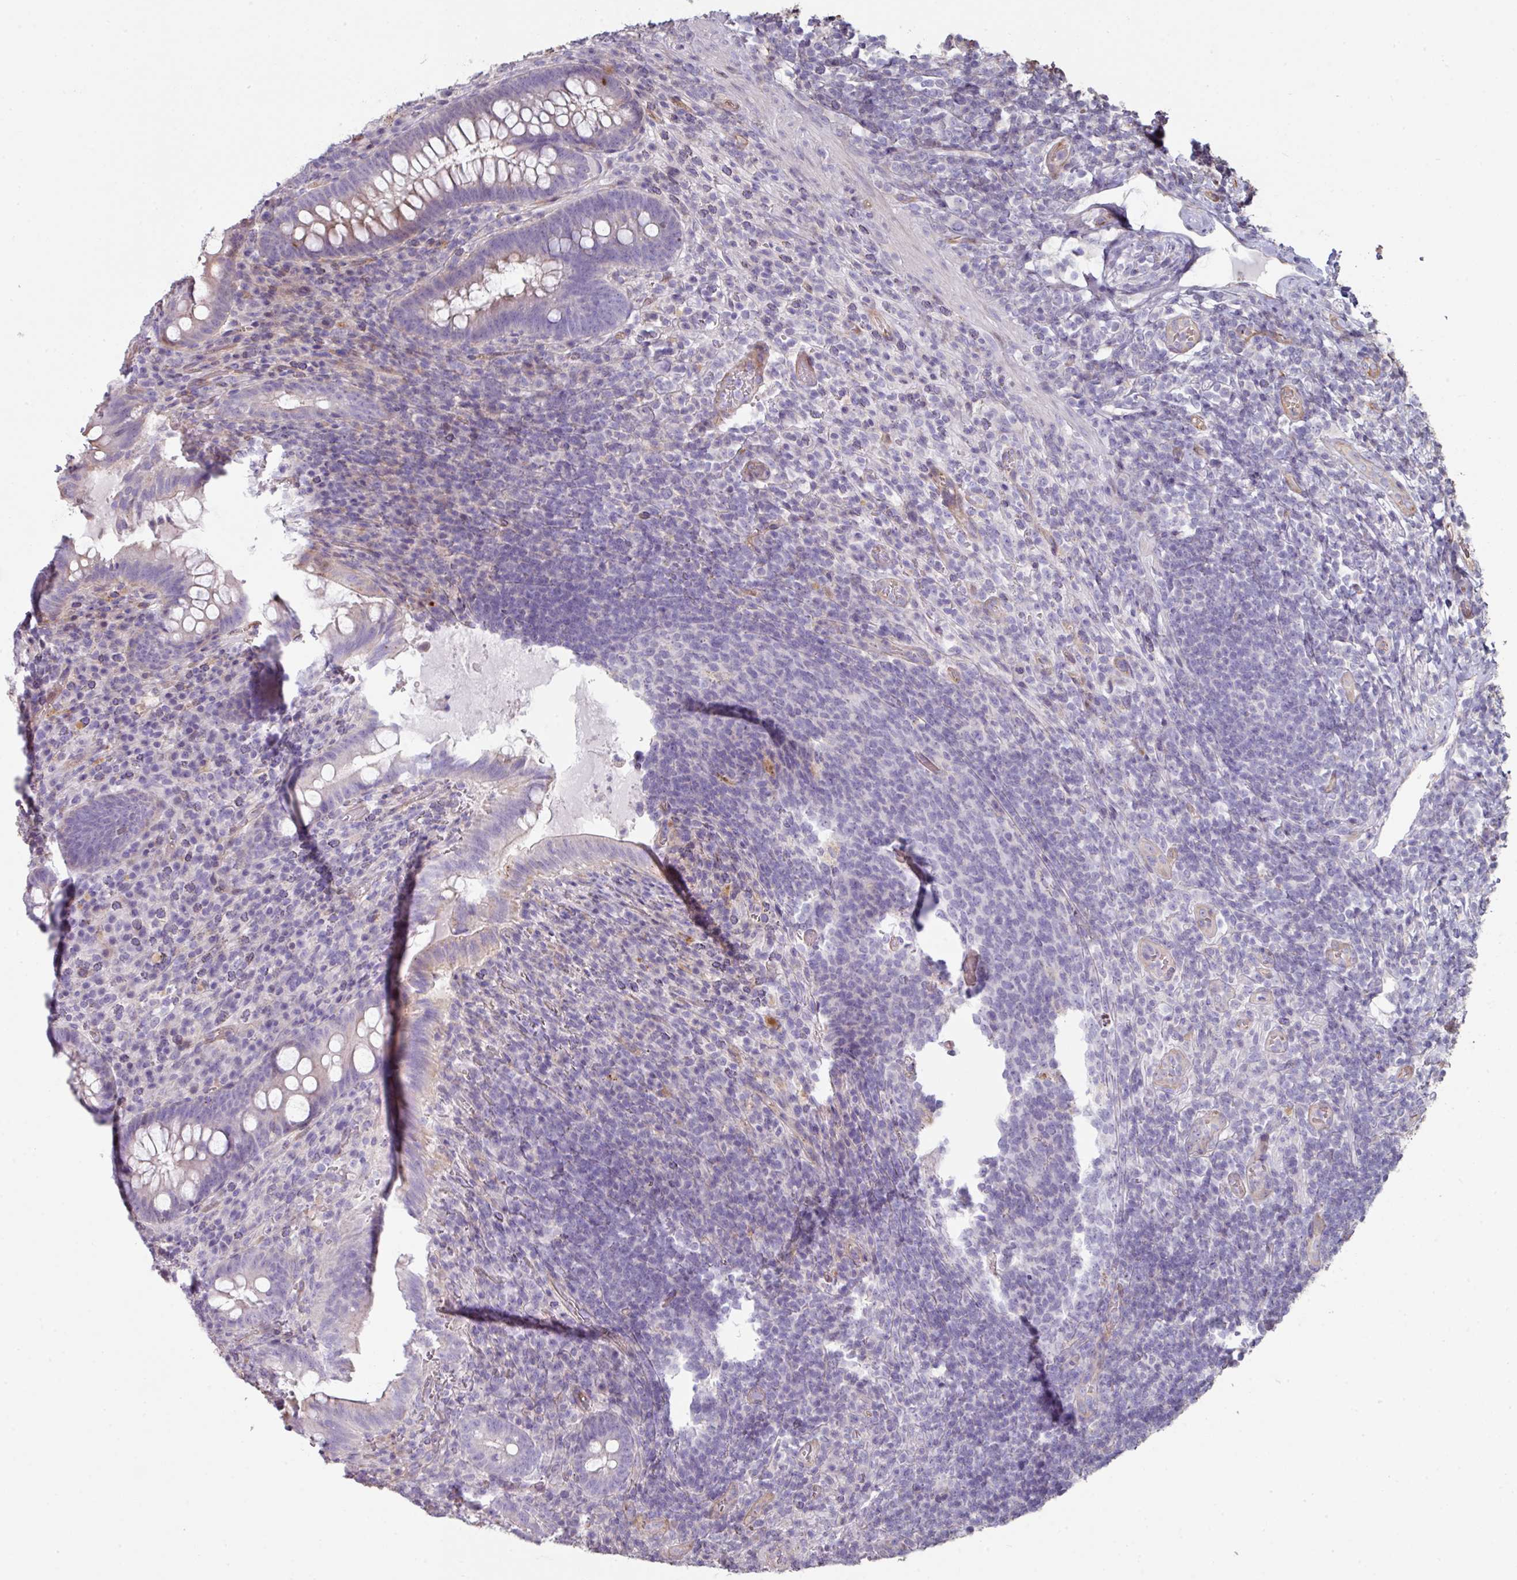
{"staining": {"intensity": "moderate", "quantity": "<25%", "location": "cytoplasmic/membranous,nuclear"}, "tissue": "appendix", "cell_type": "Glandular cells", "image_type": "normal", "snomed": [{"axis": "morphology", "description": "Normal tissue, NOS"}, {"axis": "topography", "description": "Appendix"}], "caption": "Protein positivity by immunohistochemistry shows moderate cytoplasmic/membranous,nuclear expression in about <25% of glandular cells in unremarkable appendix. Immunohistochemistry stains the protein of interest in brown and the nuclei are stained blue.", "gene": "ANO9", "patient": {"sex": "female", "age": 43}}